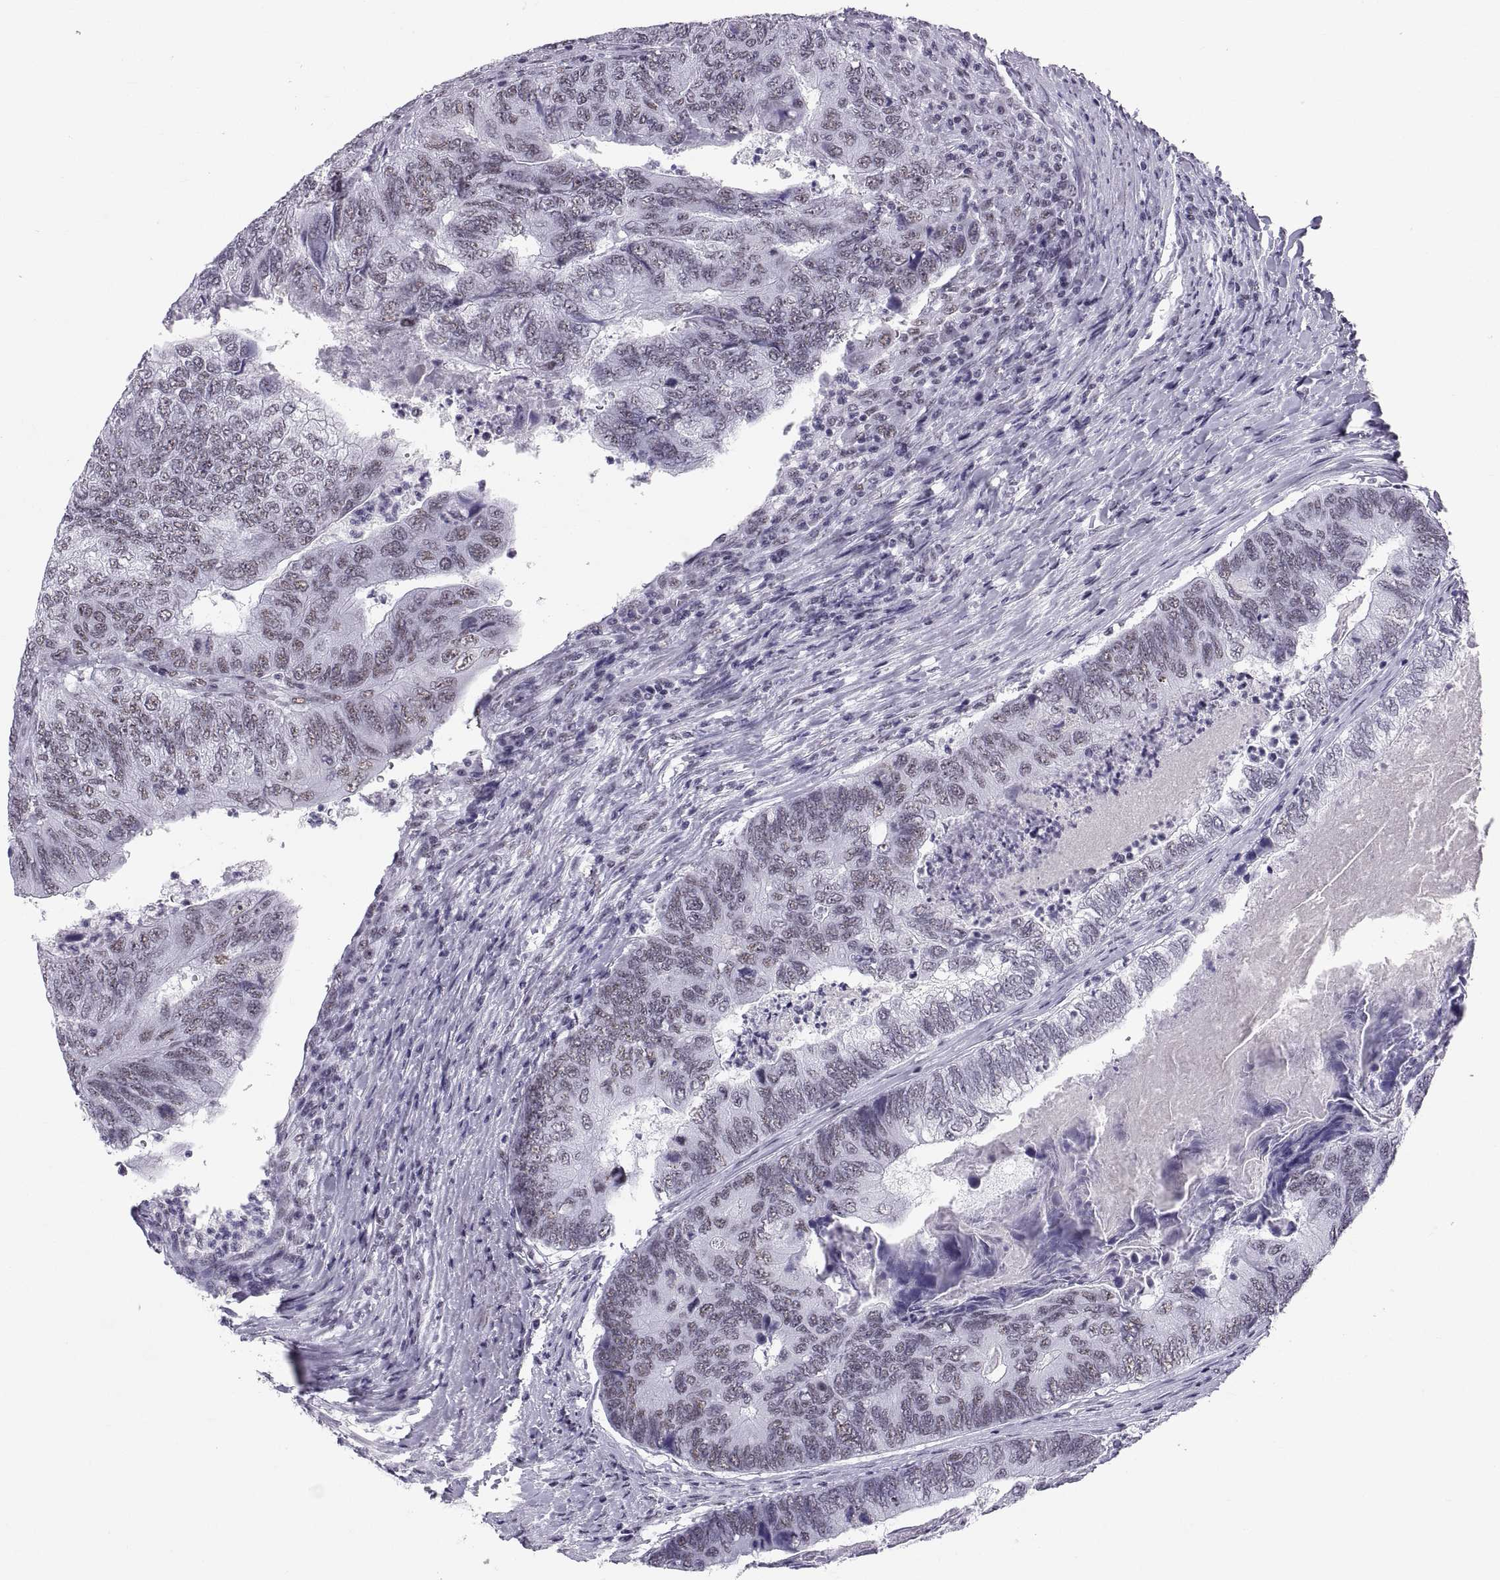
{"staining": {"intensity": "weak", "quantity": "<25%", "location": "nuclear"}, "tissue": "colorectal cancer", "cell_type": "Tumor cells", "image_type": "cancer", "snomed": [{"axis": "morphology", "description": "Adenocarcinoma, NOS"}, {"axis": "topography", "description": "Colon"}], "caption": "Tumor cells show no significant positivity in colorectal cancer (adenocarcinoma). Brightfield microscopy of immunohistochemistry stained with DAB (3,3'-diaminobenzidine) (brown) and hematoxylin (blue), captured at high magnification.", "gene": "NEUROD6", "patient": {"sex": "female", "age": 67}}